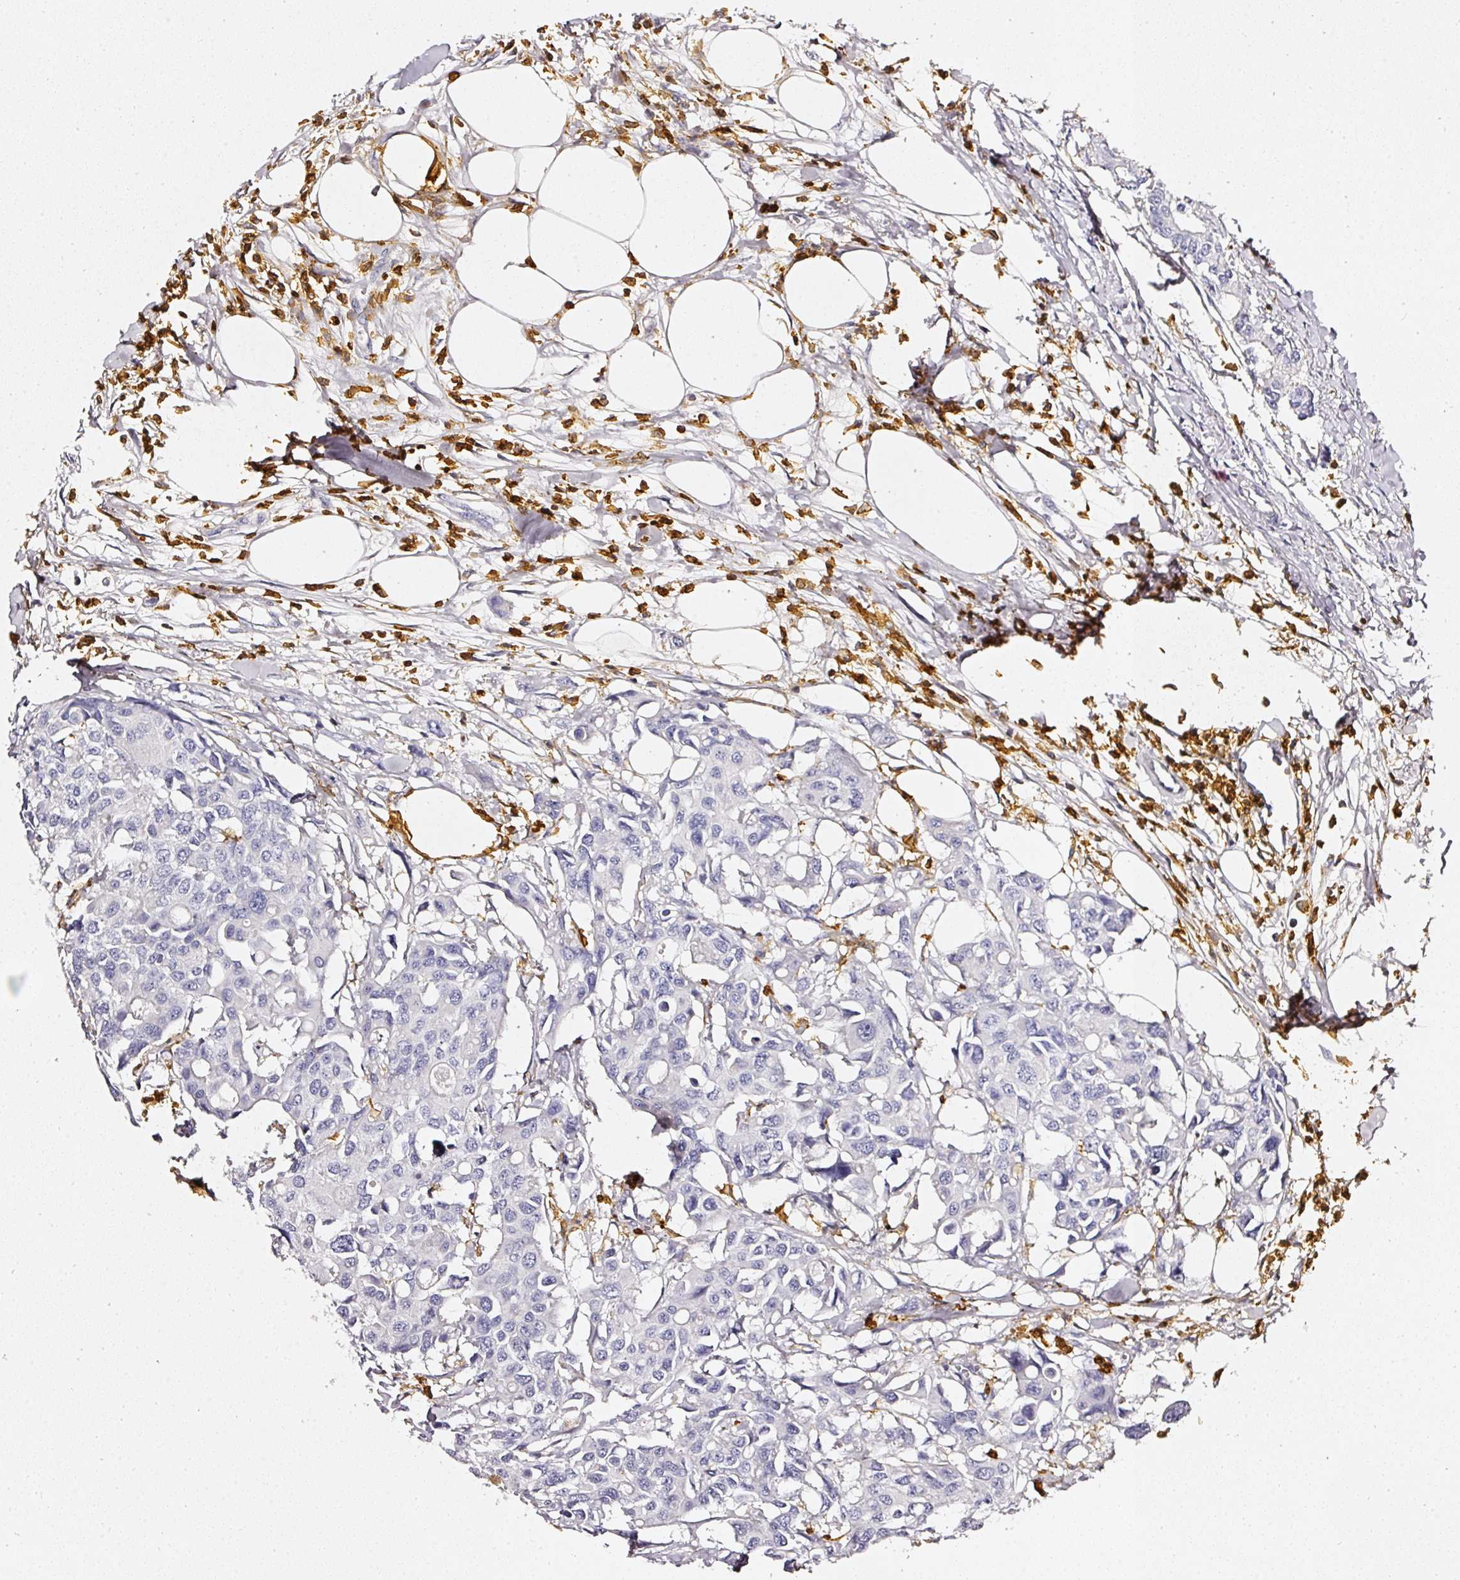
{"staining": {"intensity": "negative", "quantity": "none", "location": "none"}, "tissue": "colorectal cancer", "cell_type": "Tumor cells", "image_type": "cancer", "snomed": [{"axis": "morphology", "description": "Adenocarcinoma, NOS"}, {"axis": "topography", "description": "Colon"}], "caption": "Tumor cells are negative for protein expression in human colorectal cancer.", "gene": "EVL", "patient": {"sex": "male", "age": 77}}